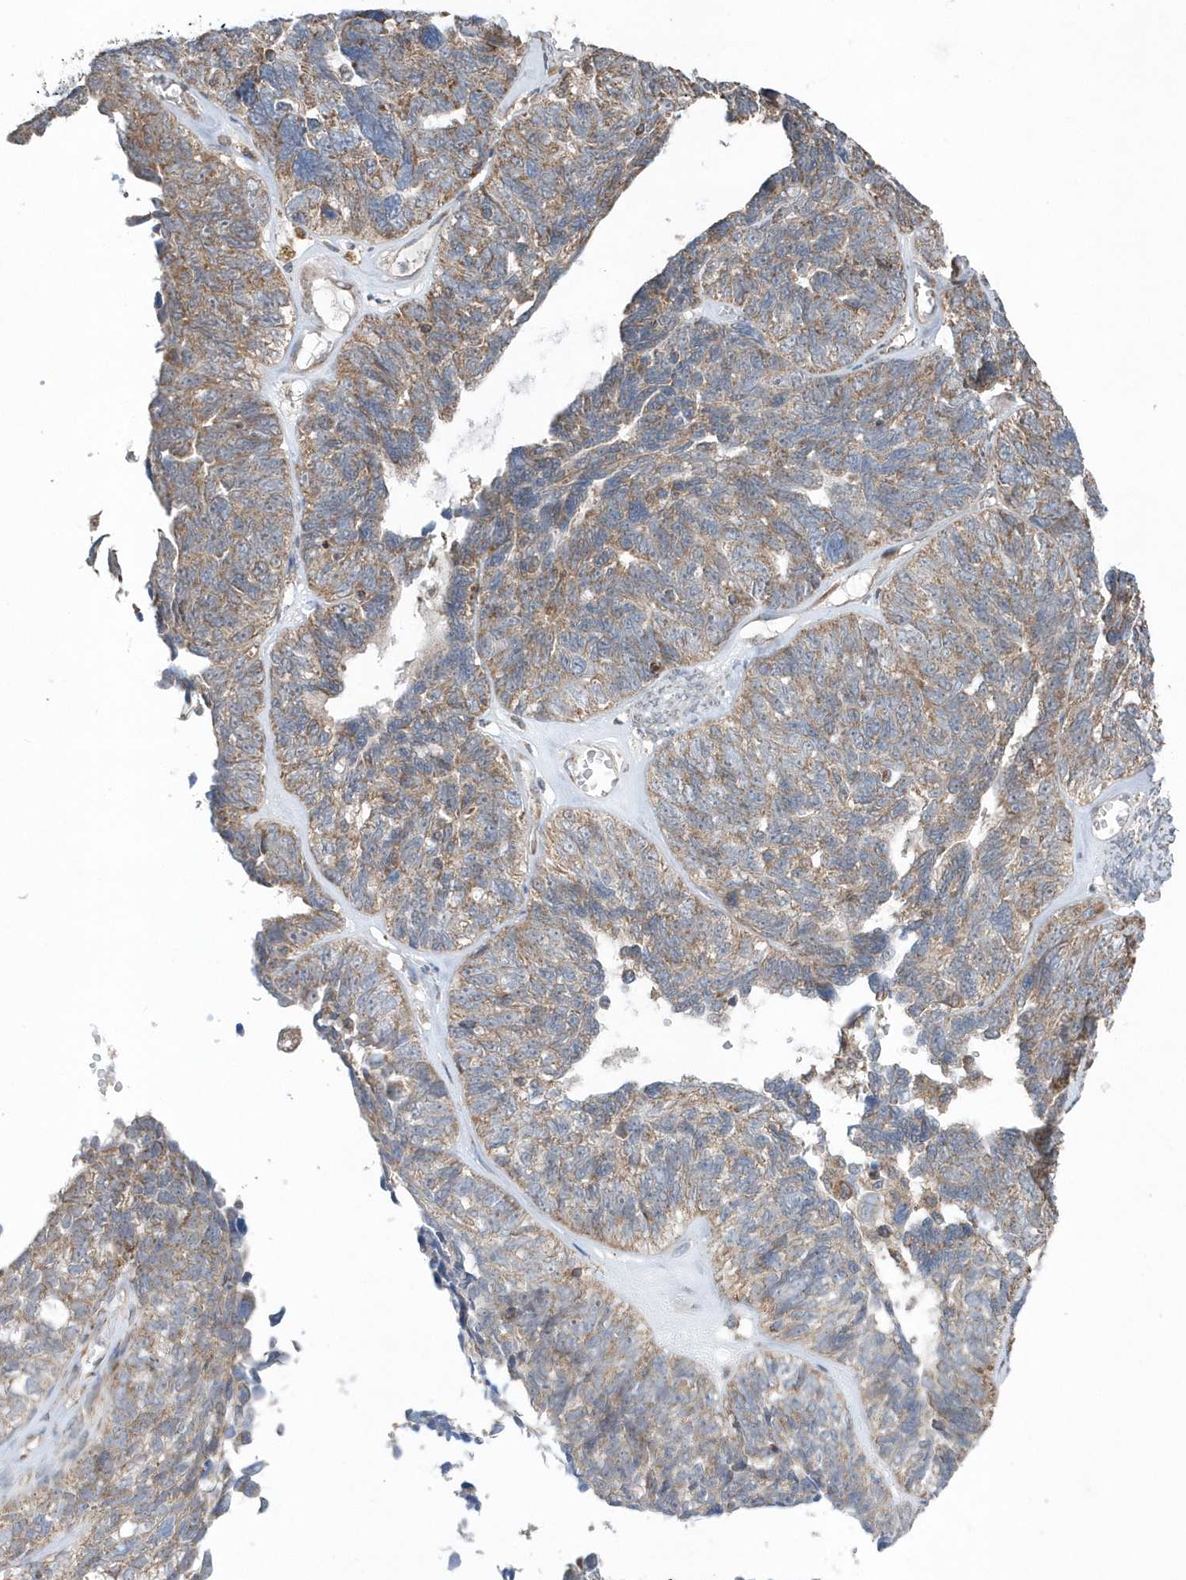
{"staining": {"intensity": "moderate", "quantity": ">75%", "location": "cytoplasmic/membranous"}, "tissue": "ovarian cancer", "cell_type": "Tumor cells", "image_type": "cancer", "snomed": [{"axis": "morphology", "description": "Cystadenocarcinoma, serous, NOS"}, {"axis": "topography", "description": "Ovary"}], "caption": "Protein staining displays moderate cytoplasmic/membranous staining in approximately >75% of tumor cells in ovarian cancer (serous cystadenocarcinoma). Nuclei are stained in blue.", "gene": "PPP1R7", "patient": {"sex": "female", "age": 79}}